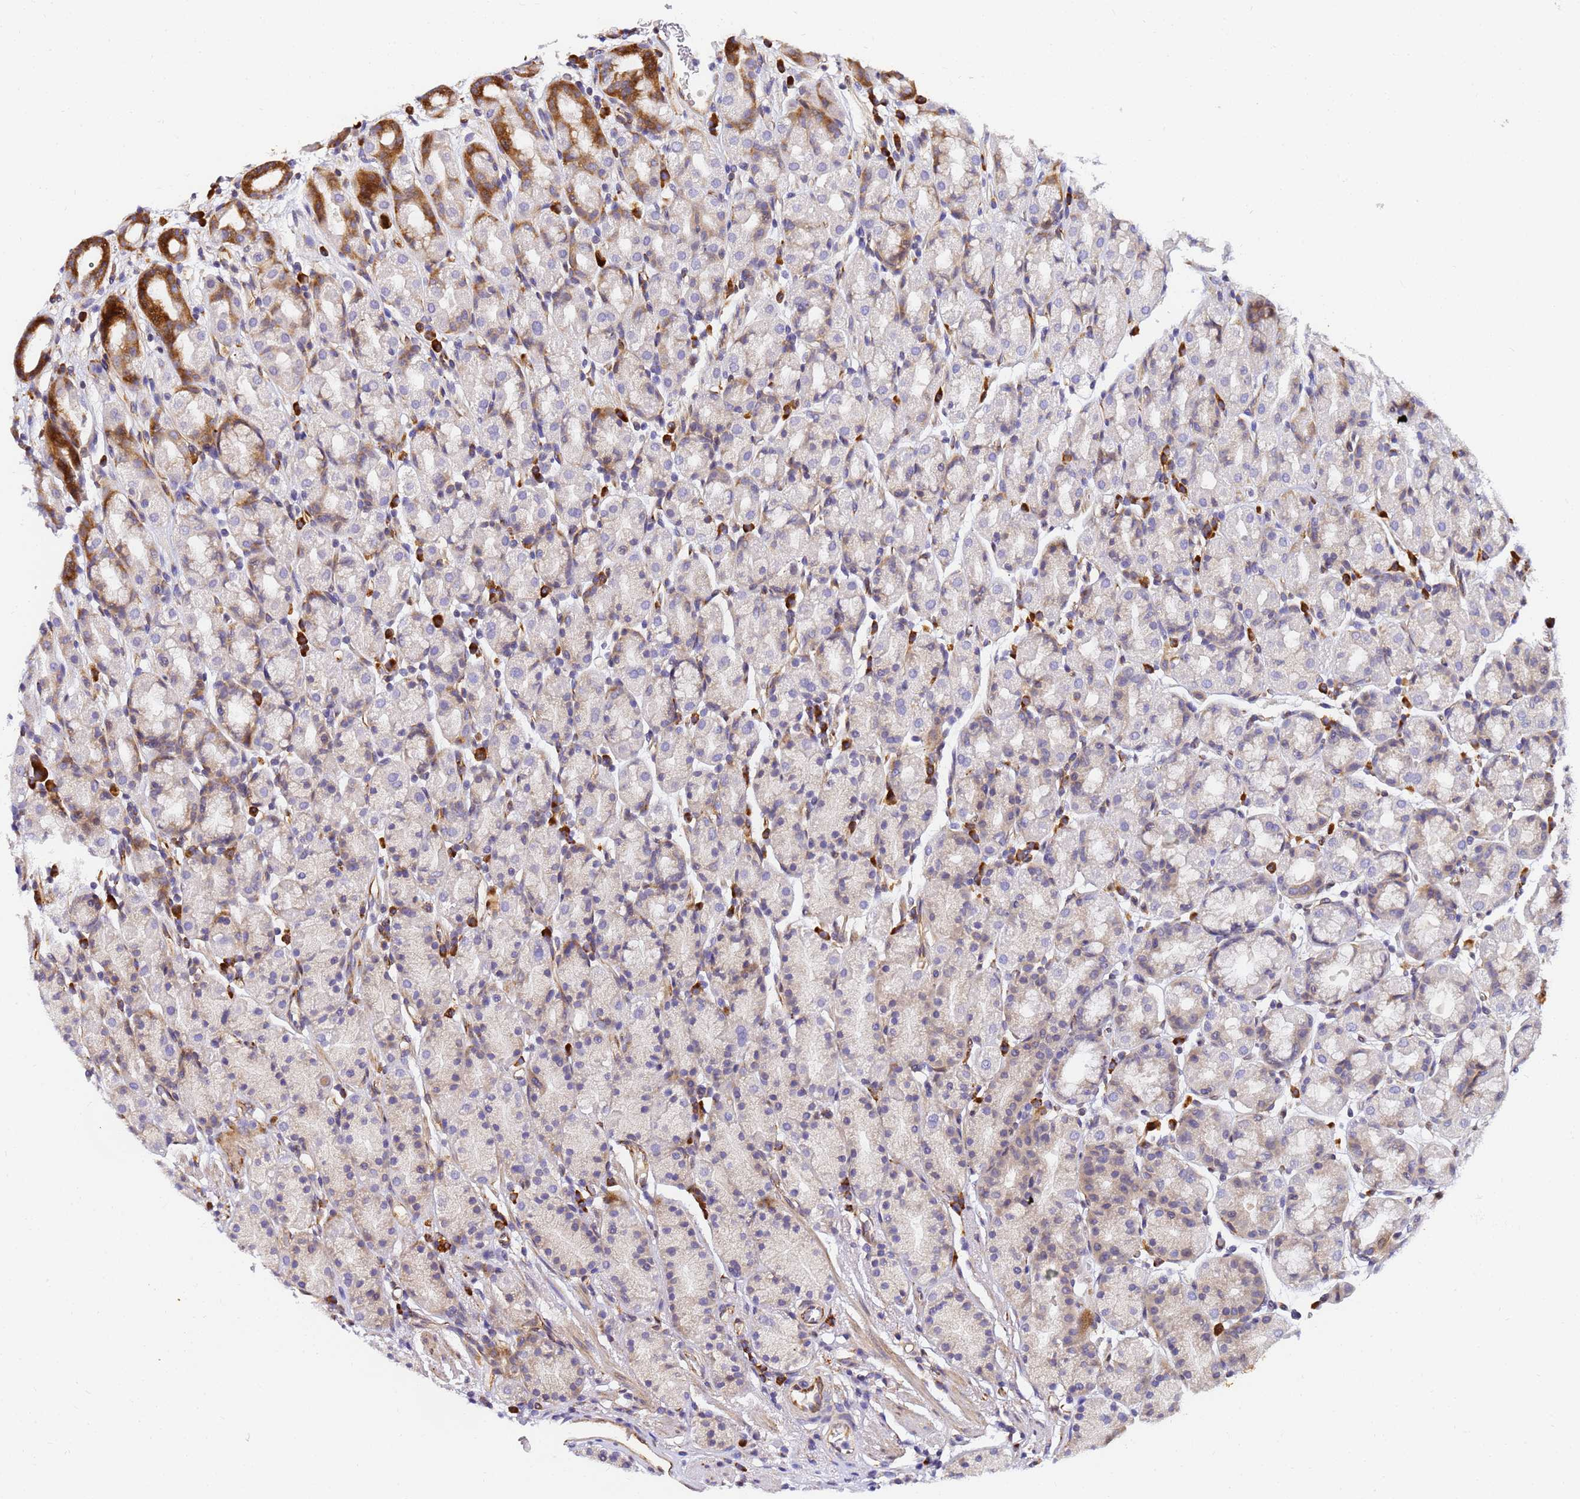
{"staining": {"intensity": "strong", "quantity": "25%-75%", "location": "cytoplasmic/membranous"}, "tissue": "stomach", "cell_type": "Glandular cells", "image_type": "normal", "snomed": [{"axis": "morphology", "description": "Normal tissue, NOS"}, {"axis": "topography", "description": "Stomach, upper"}, {"axis": "topography", "description": "Stomach, lower"}, {"axis": "topography", "description": "Small intestine"}], "caption": "The histopathology image reveals staining of benign stomach, revealing strong cytoplasmic/membranous protein positivity (brown color) within glandular cells.", "gene": "POM121C", "patient": {"sex": "male", "age": 68}}